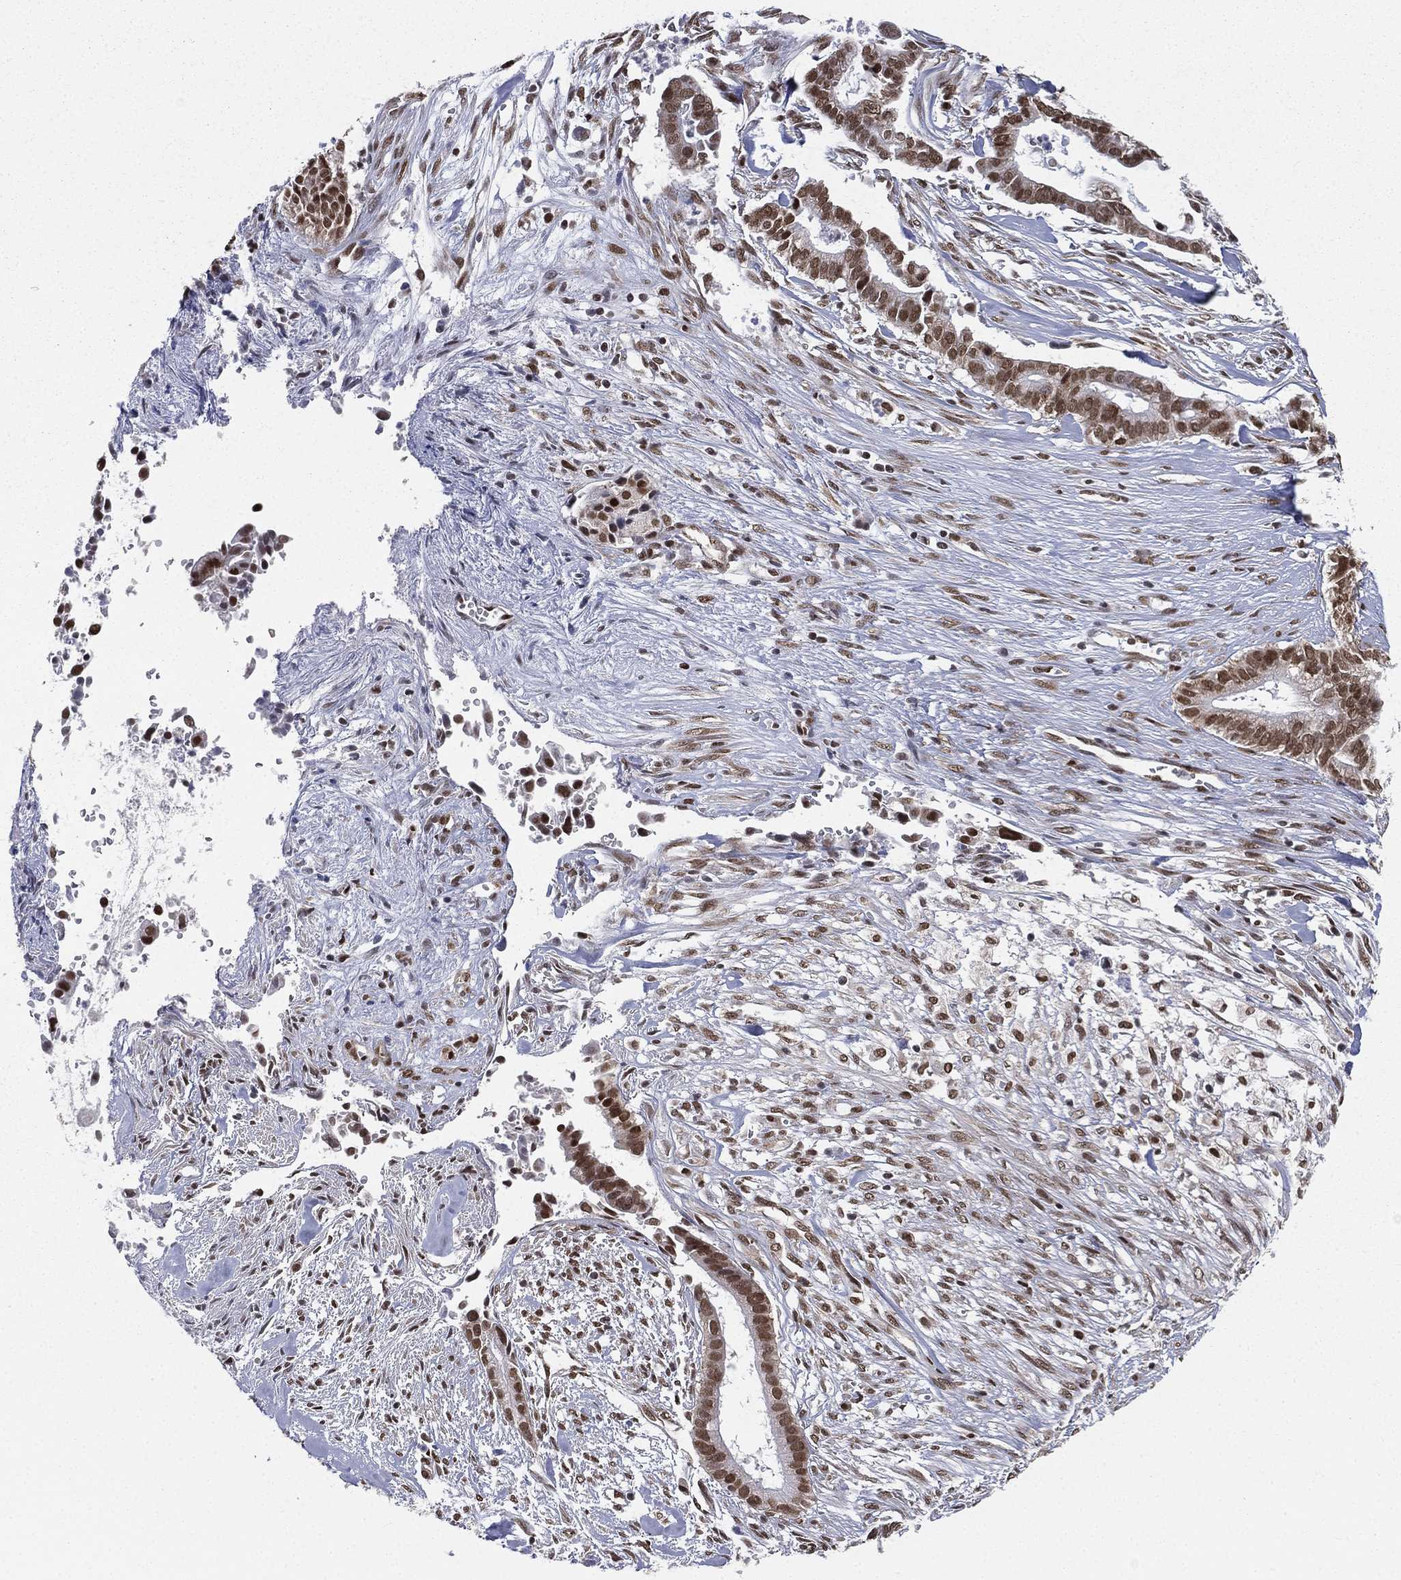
{"staining": {"intensity": "strong", "quantity": "25%-75%", "location": "nuclear"}, "tissue": "pancreatic cancer", "cell_type": "Tumor cells", "image_type": "cancer", "snomed": [{"axis": "morphology", "description": "Adenocarcinoma, NOS"}, {"axis": "topography", "description": "Pancreas"}], "caption": "Immunohistochemistry of human pancreatic adenocarcinoma shows high levels of strong nuclear positivity in approximately 25%-75% of tumor cells.", "gene": "FUBP3", "patient": {"sex": "male", "age": 61}}